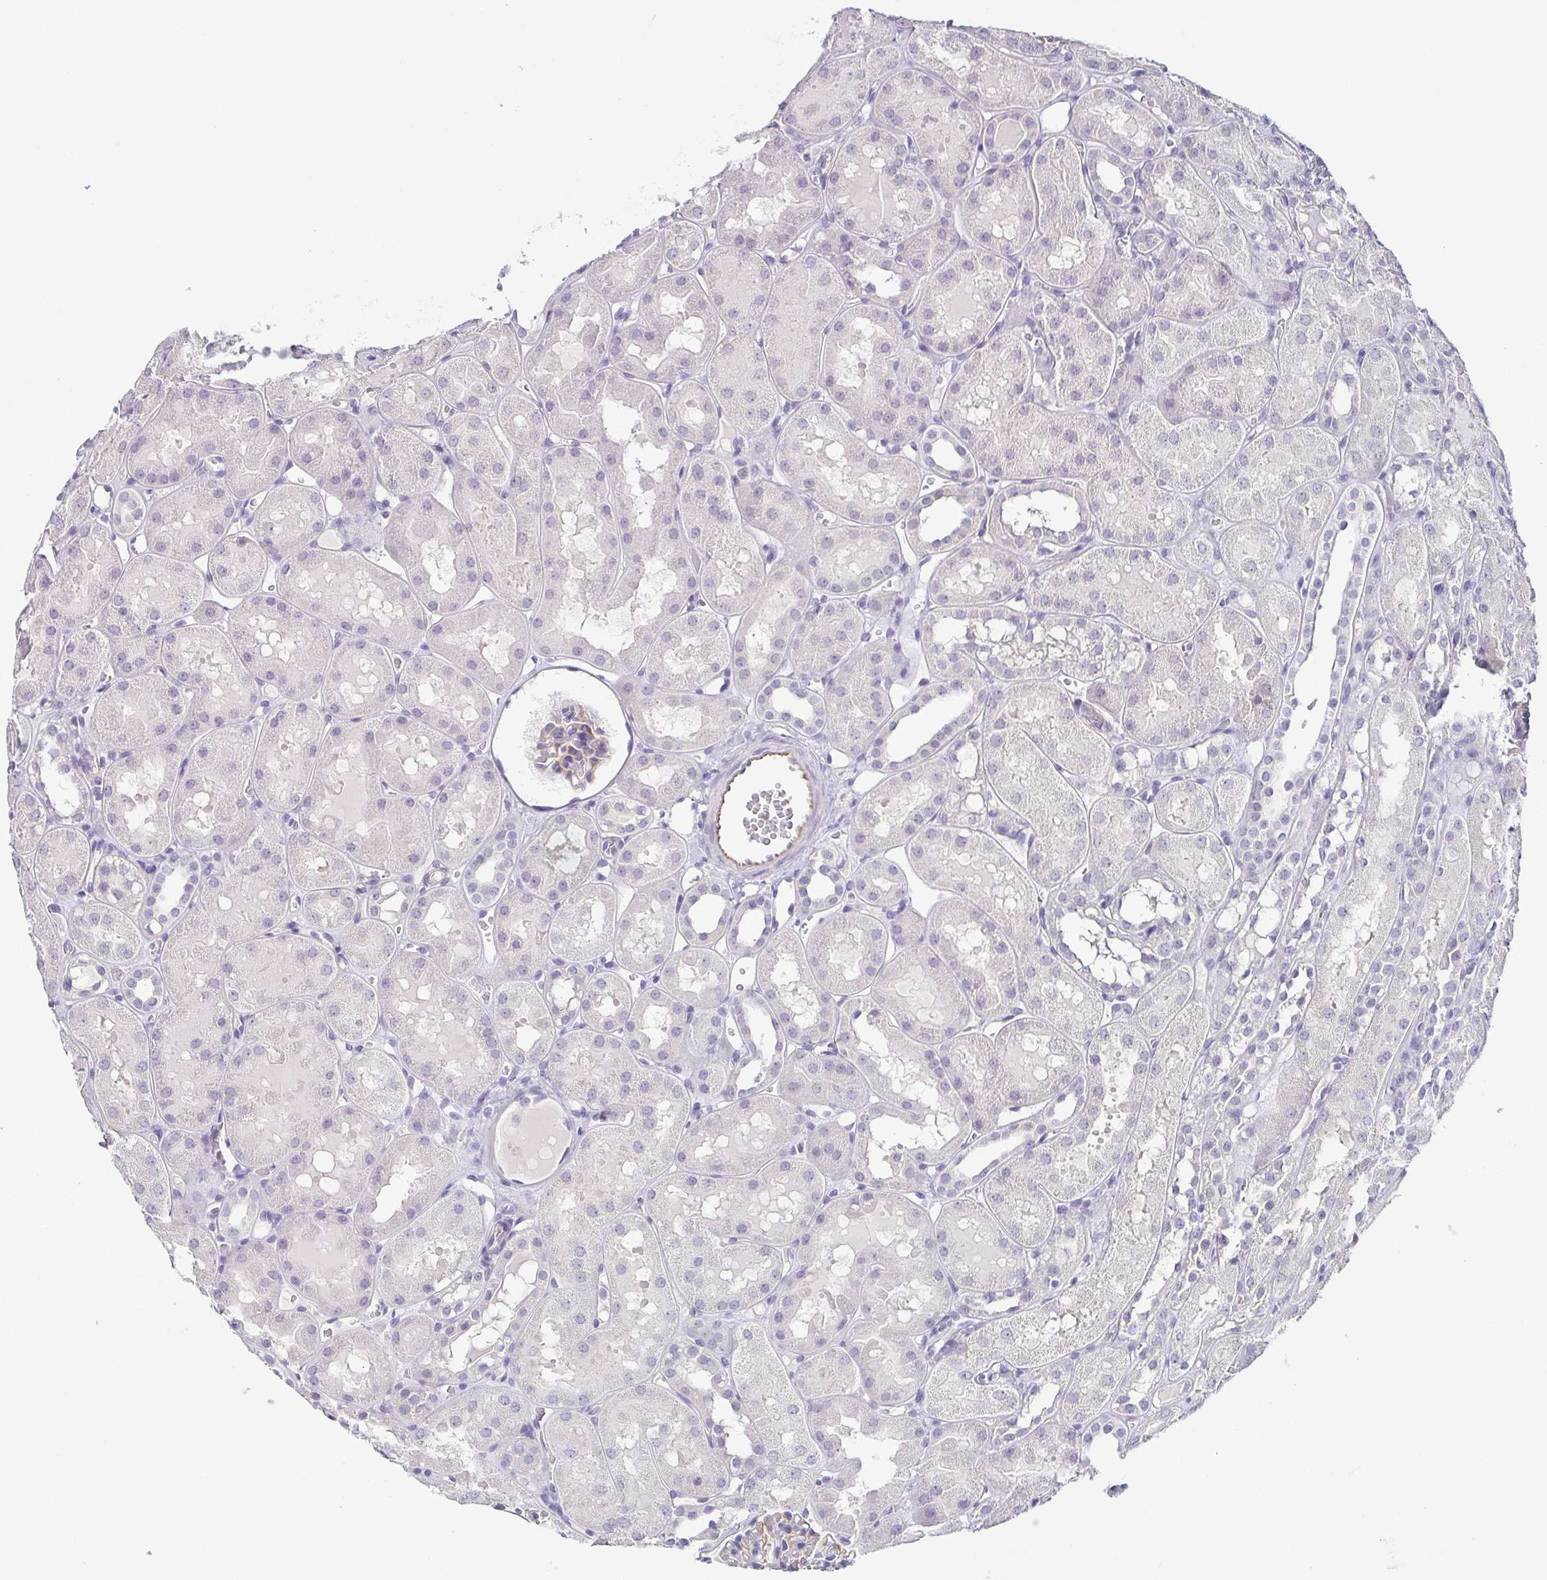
{"staining": {"intensity": "negative", "quantity": "none", "location": "none"}, "tissue": "kidney", "cell_type": "Cells in glomeruli", "image_type": "normal", "snomed": [{"axis": "morphology", "description": "Normal tissue, NOS"}, {"axis": "topography", "description": "Kidney"}, {"axis": "topography", "description": "Urinary bladder"}], "caption": "This is an IHC photomicrograph of unremarkable kidney. There is no expression in cells in glomeruli.", "gene": "COL17A1", "patient": {"sex": "male", "age": 16}}